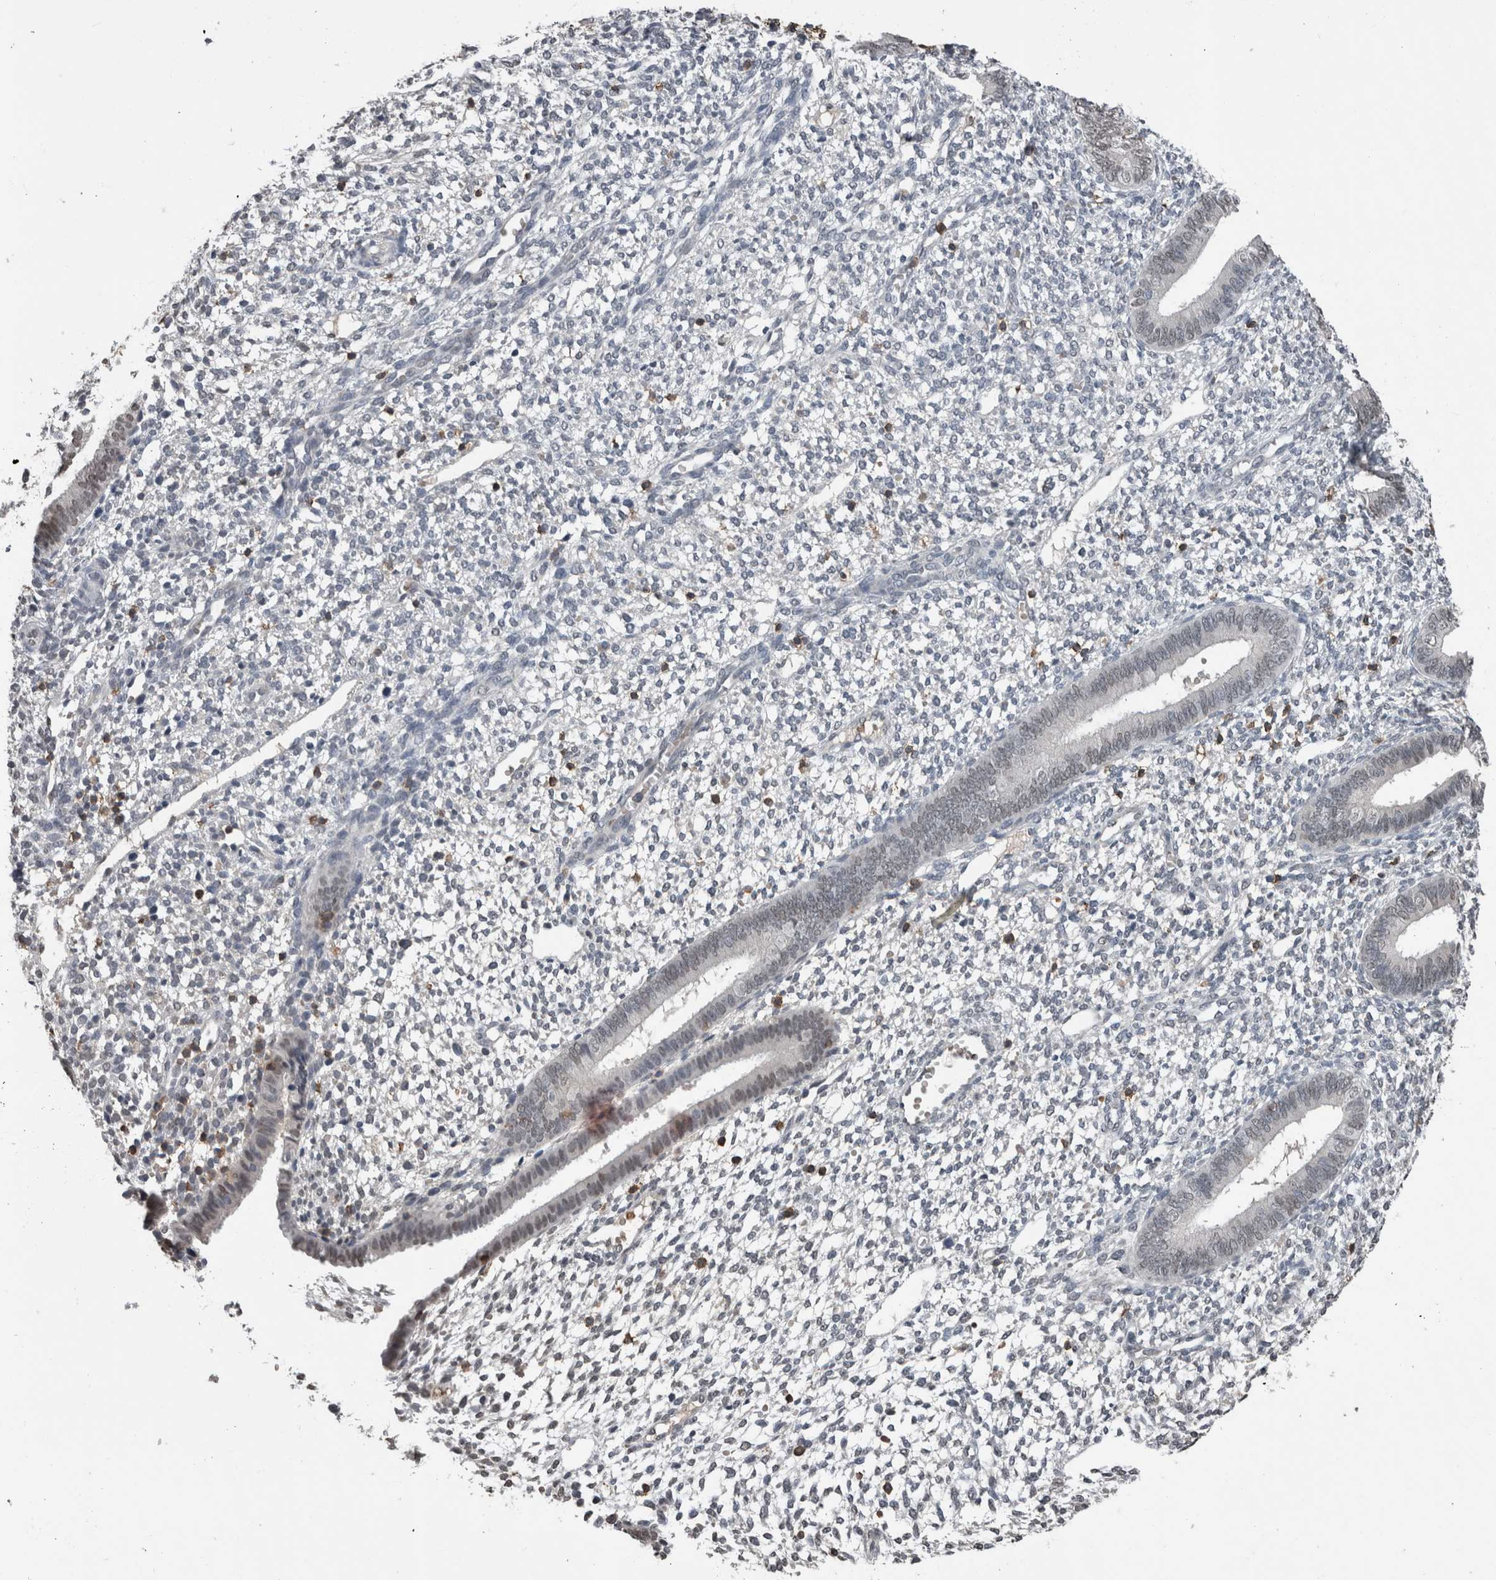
{"staining": {"intensity": "negative", "quantity": "none", "location": "none"}, "tissue": "endometrium", "cell_type": "Cells in endometrial stroma", "image_type": "normal", "snomed": [{"axis": "morphology", "description": "Normal tissue, NOS"}, {"axis": "topography", "description": "Endometrium"}], "caption": "Cells in endometrial stroma show no significant positivity in benign endometrium.", "gene": "MAFF", "patient": {"sex": "female", "age": 46}}